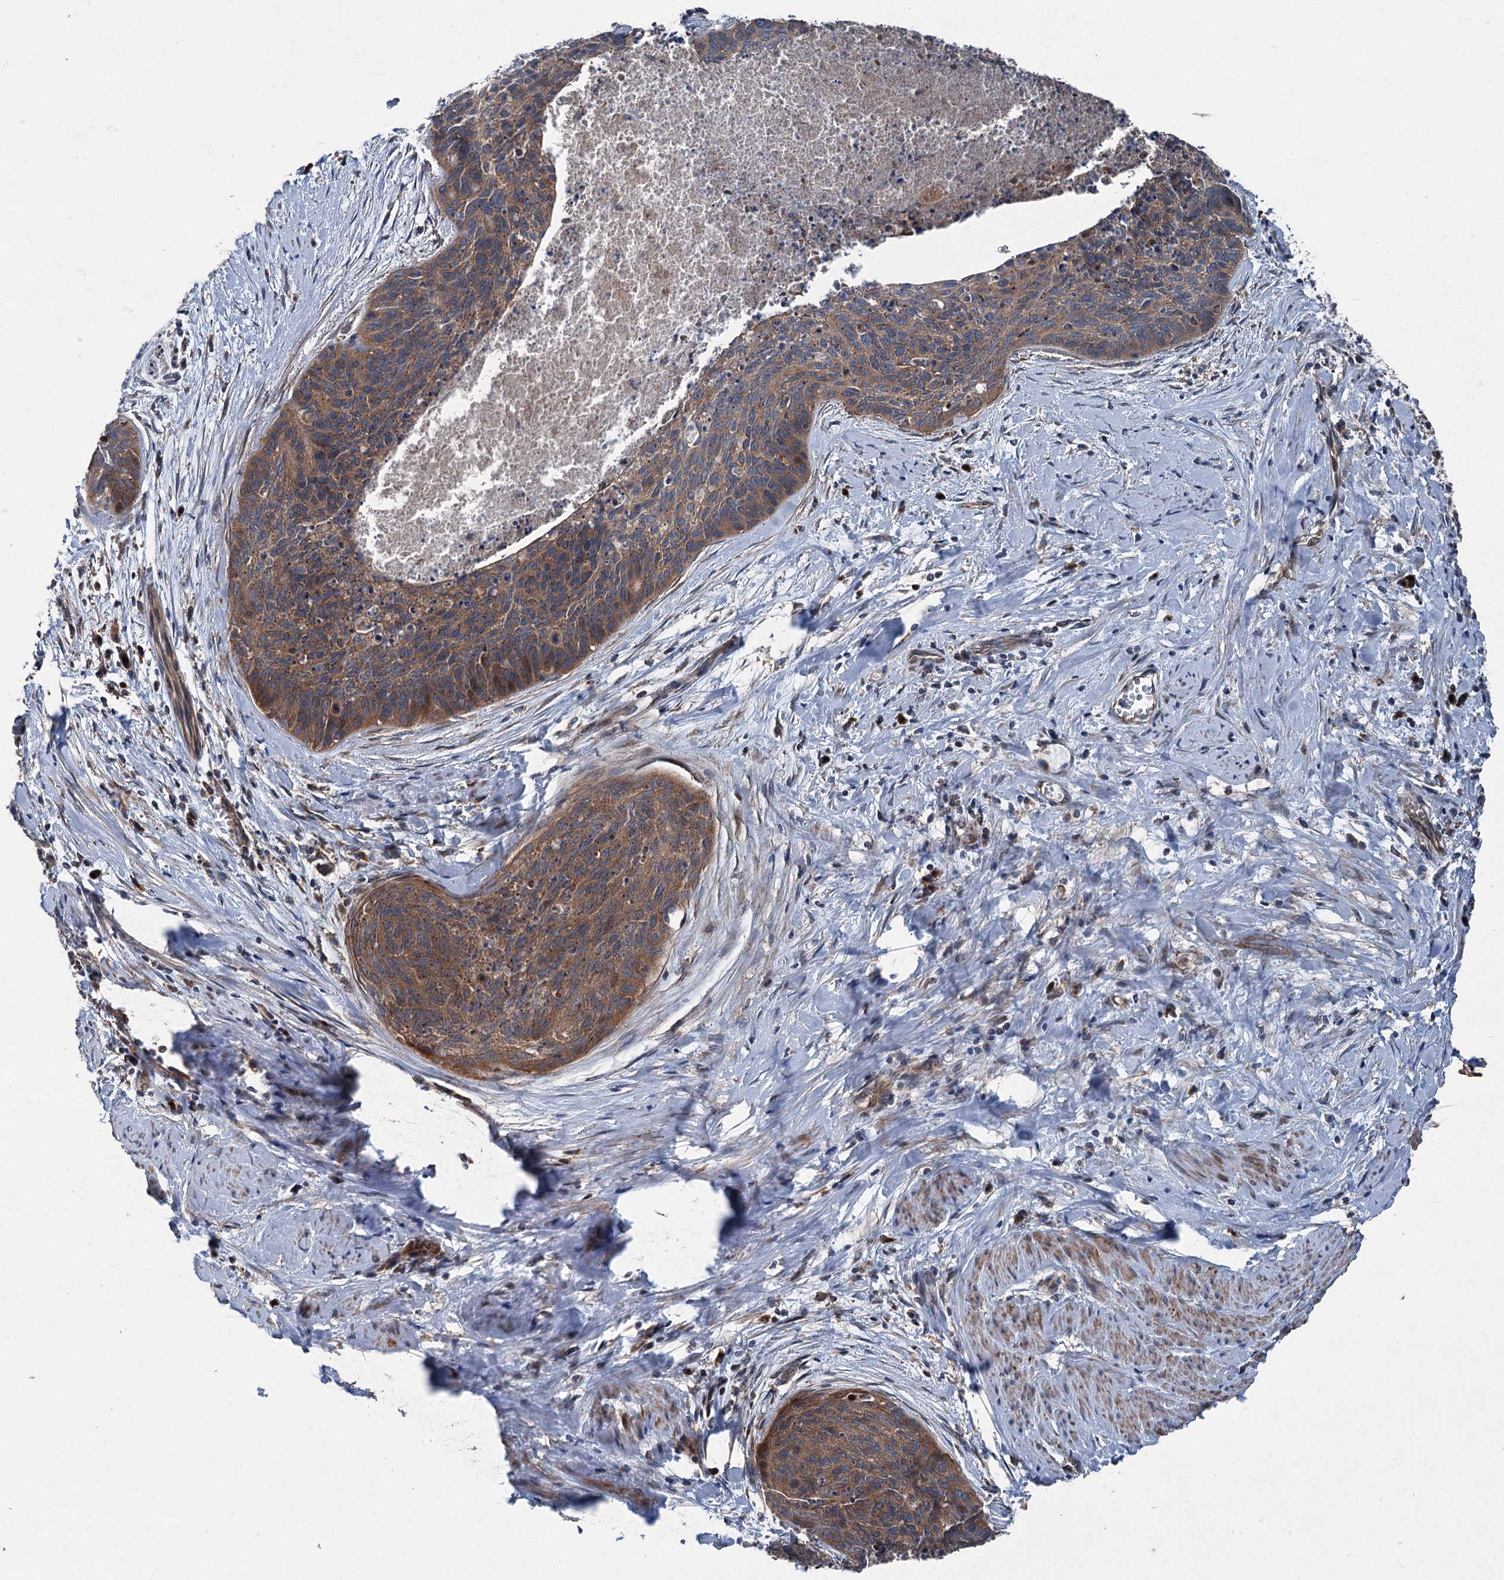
{"staining": {"intensity": "strong", "quantity": ">75%", "location": "cytoplasmic/membranous"}, "tissue": "cervical cancer", "cell_type": "Tumor cells", "image_type": "cancer", "snomed": [{"axis": "morphology", "description": "Squamous cell carcinoma, NOS"}, {"axis": "topography", "description": "Cervix"}], "caption": "Cervical cancer was stained to show a protein in brown. There is high levels of strong cytoplasmic/membranous staining in approximately >75% of tumor cells.", "gene": "RUFY1", "patient": {"sex": "female", "age": 55}}